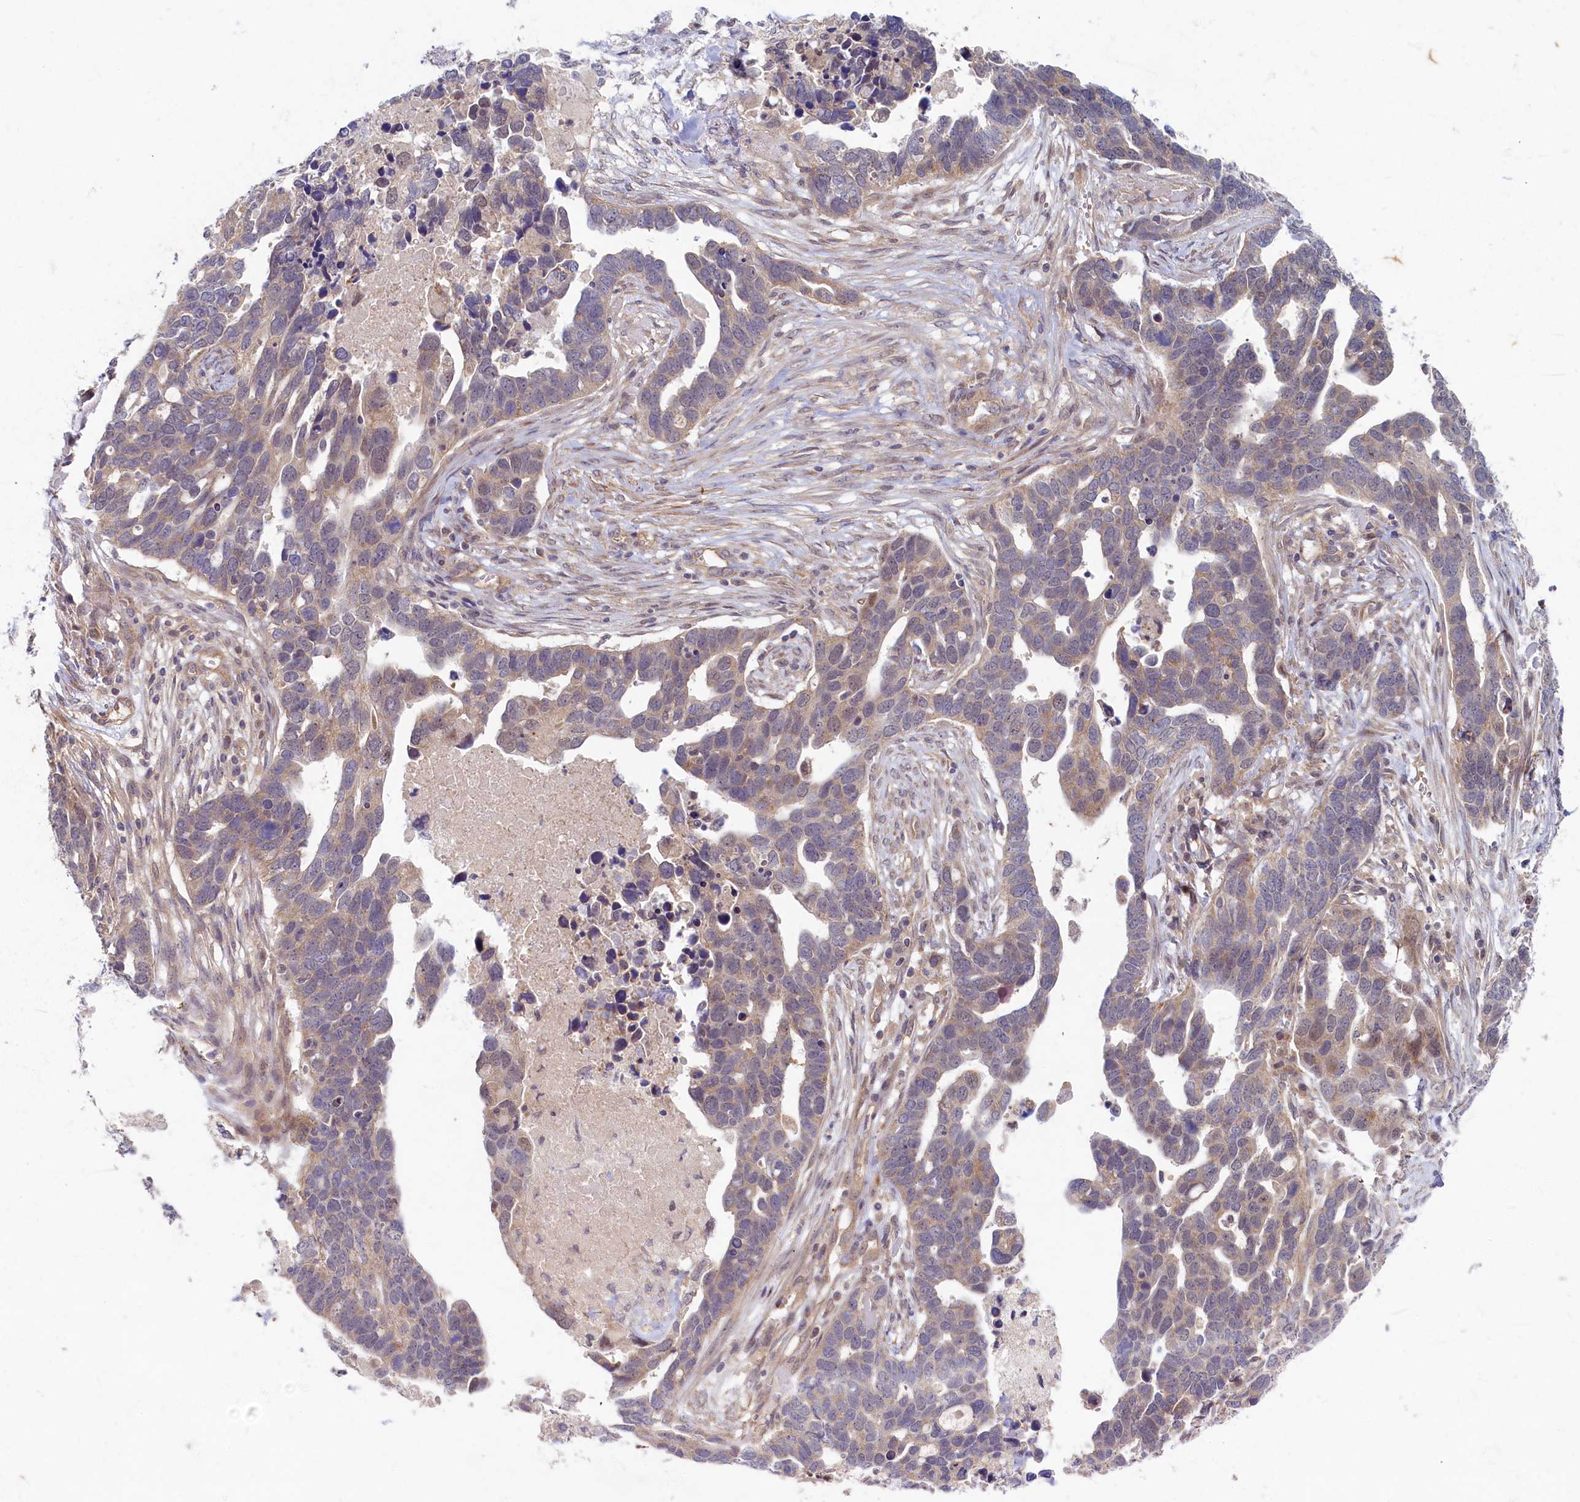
{"staining": {"intensity": "negative", "quantity": "none", "location": "none"}, "tissue": "ovarian cancer", "cell_type": "Tumor cells", "image_type": "cancer", "snomed": [{"axis": "morphology", "description": "Cystadenocarcinoma, serous, NOS"}, {"axis": "topography", "description": "Ovary"}], "caption": "Ovarian serous cystadenocarcinoma stained for a protein using IHC shows no expression tumor cells.", "gene": "WDR59", "patient": {"sex": "female", "age": 54}}